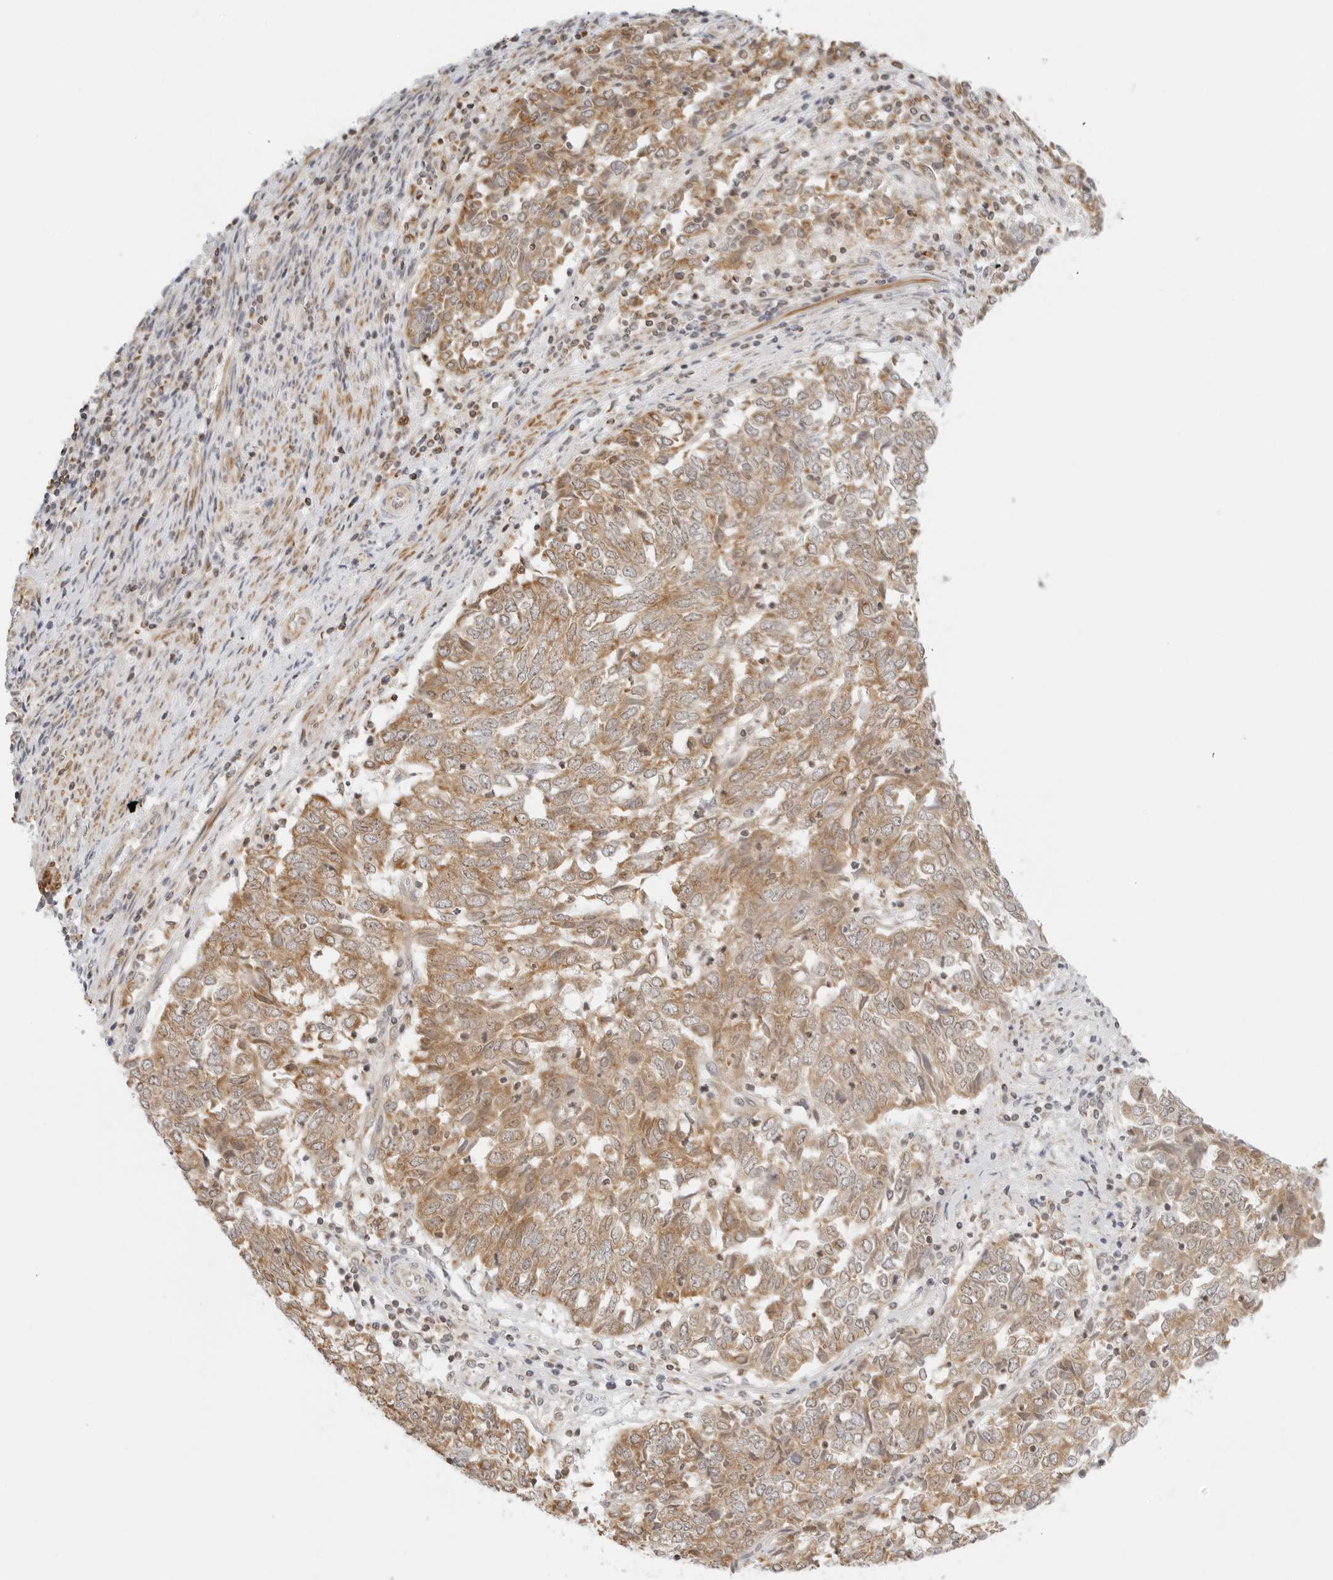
{"staining": {"intensity": "moderate", "quantity": ">75%", "location": "cytoplasmic/membranous"}, "tissue": "endometrial cancer", "cell_type": "Tumor cells", "image_type": "cancer", "snomed": [{"axis": "morphology", "description": "Adenocarcinoma, NOS"}, {"axis": "topography", "description": "Endometrium"}], "caption": "Tumor cells reveal medium levels of moderate cytoplasmic/membranous staining in approximately >75% of cells in adenocarcinoma (endometrial).", "gene": "GORAB", "patient": {"sex": "female", "age": 80}}